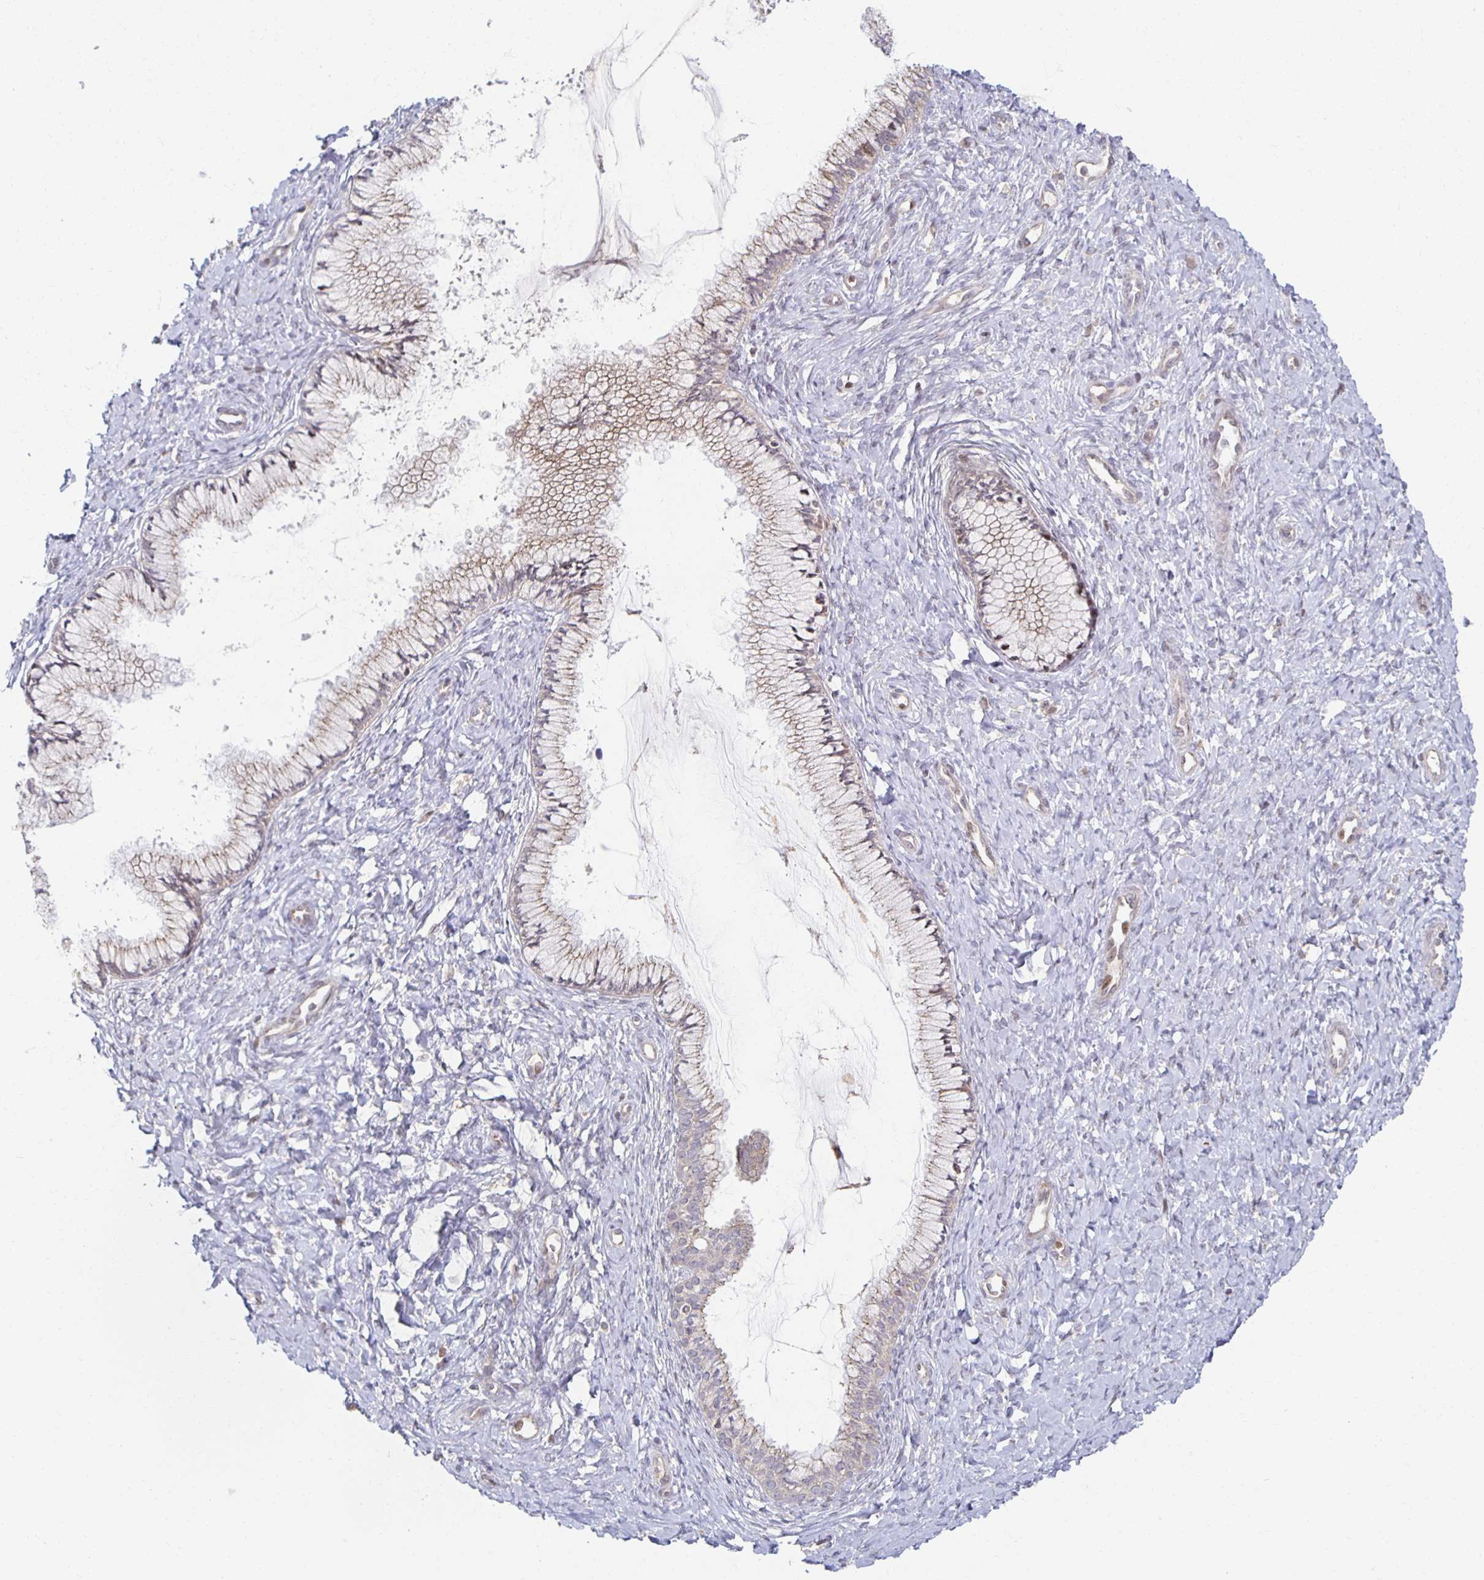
{"staining": {"intensity": "weak", "quantity": "25%-75%", "location": "cytoplasmic/membranous,nuclear"}, "tissue": "cervix", "cell_type": "Glandular cells", "image_type": "normal", "snomed": [{"axis": "morphology", "description": "Normal tissue, NOS"}, {"axis": "topography", "description": "Cervix"}], "caption": "About 25%-75% of glandular cells in unremarkable cervix demonstrate weak cytoplasmic/membranous,nuclear protein expression as visualized by brown immunohistochemical staining.", "gene": "HCFC1R1", "patient": {"sex": "female", "age": 37}}